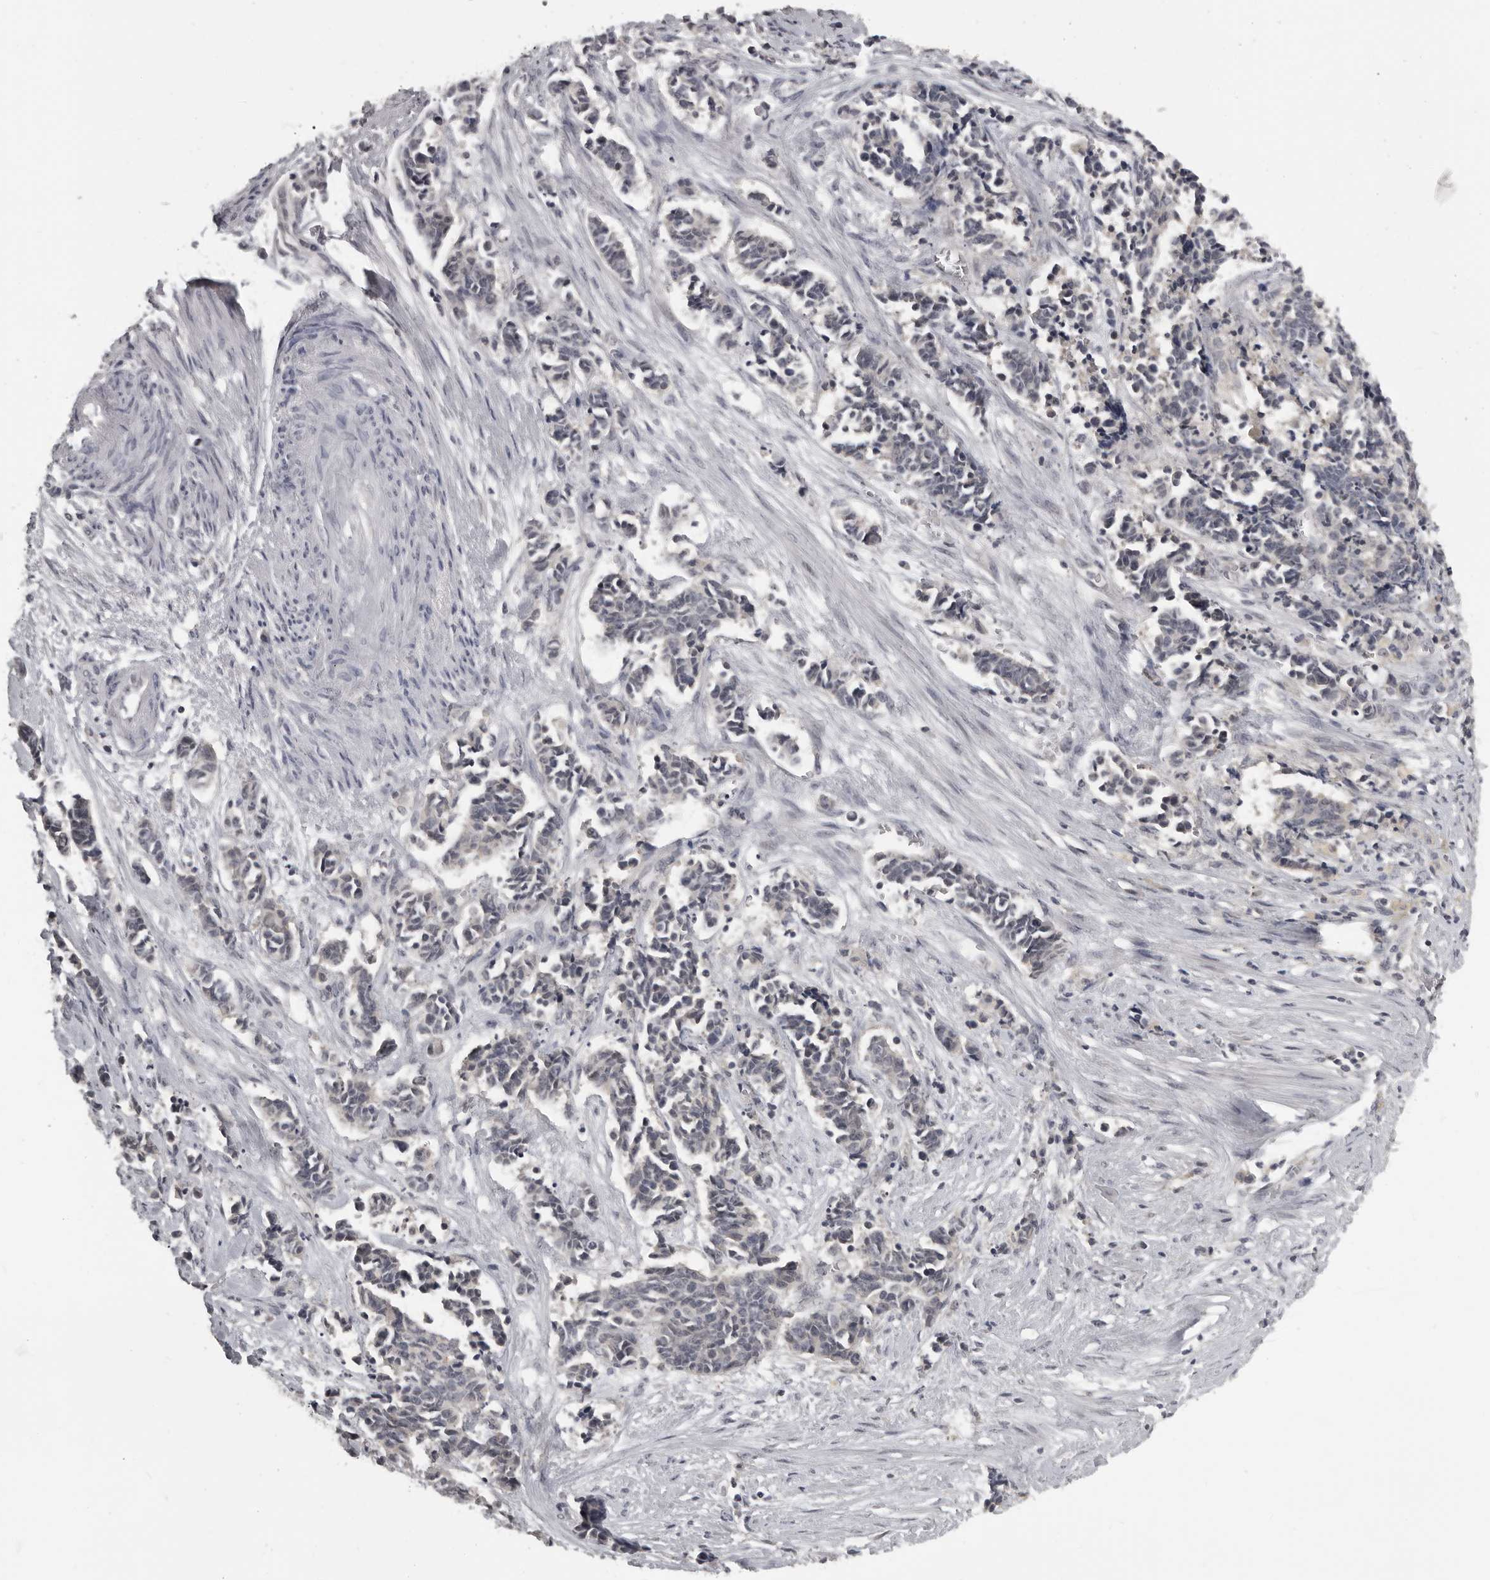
{"staining": {"intensity": "negative", "quantity": "none", "location": "none"}, "tissue": "cervical cancer", "cell_type": "Tumor cells", "image_type": "cancer", "snomed": [{"axis": "morphology", "description": "Normal tissue, NOS"}, {"axis": "morphology", "description": "Squamous cell carcinoma, NOS"}, {"axis": "topography", "description": "Cervix"}], "caption": "DAB (3,3'-diaminobenzidine) immunohistochemical staining of cervical cancer (squamous cell carcinoma) reveals no significant staining in tumor cells.", "gene": "MRTO4", "patient": {"sex": "female", "age": 35}}